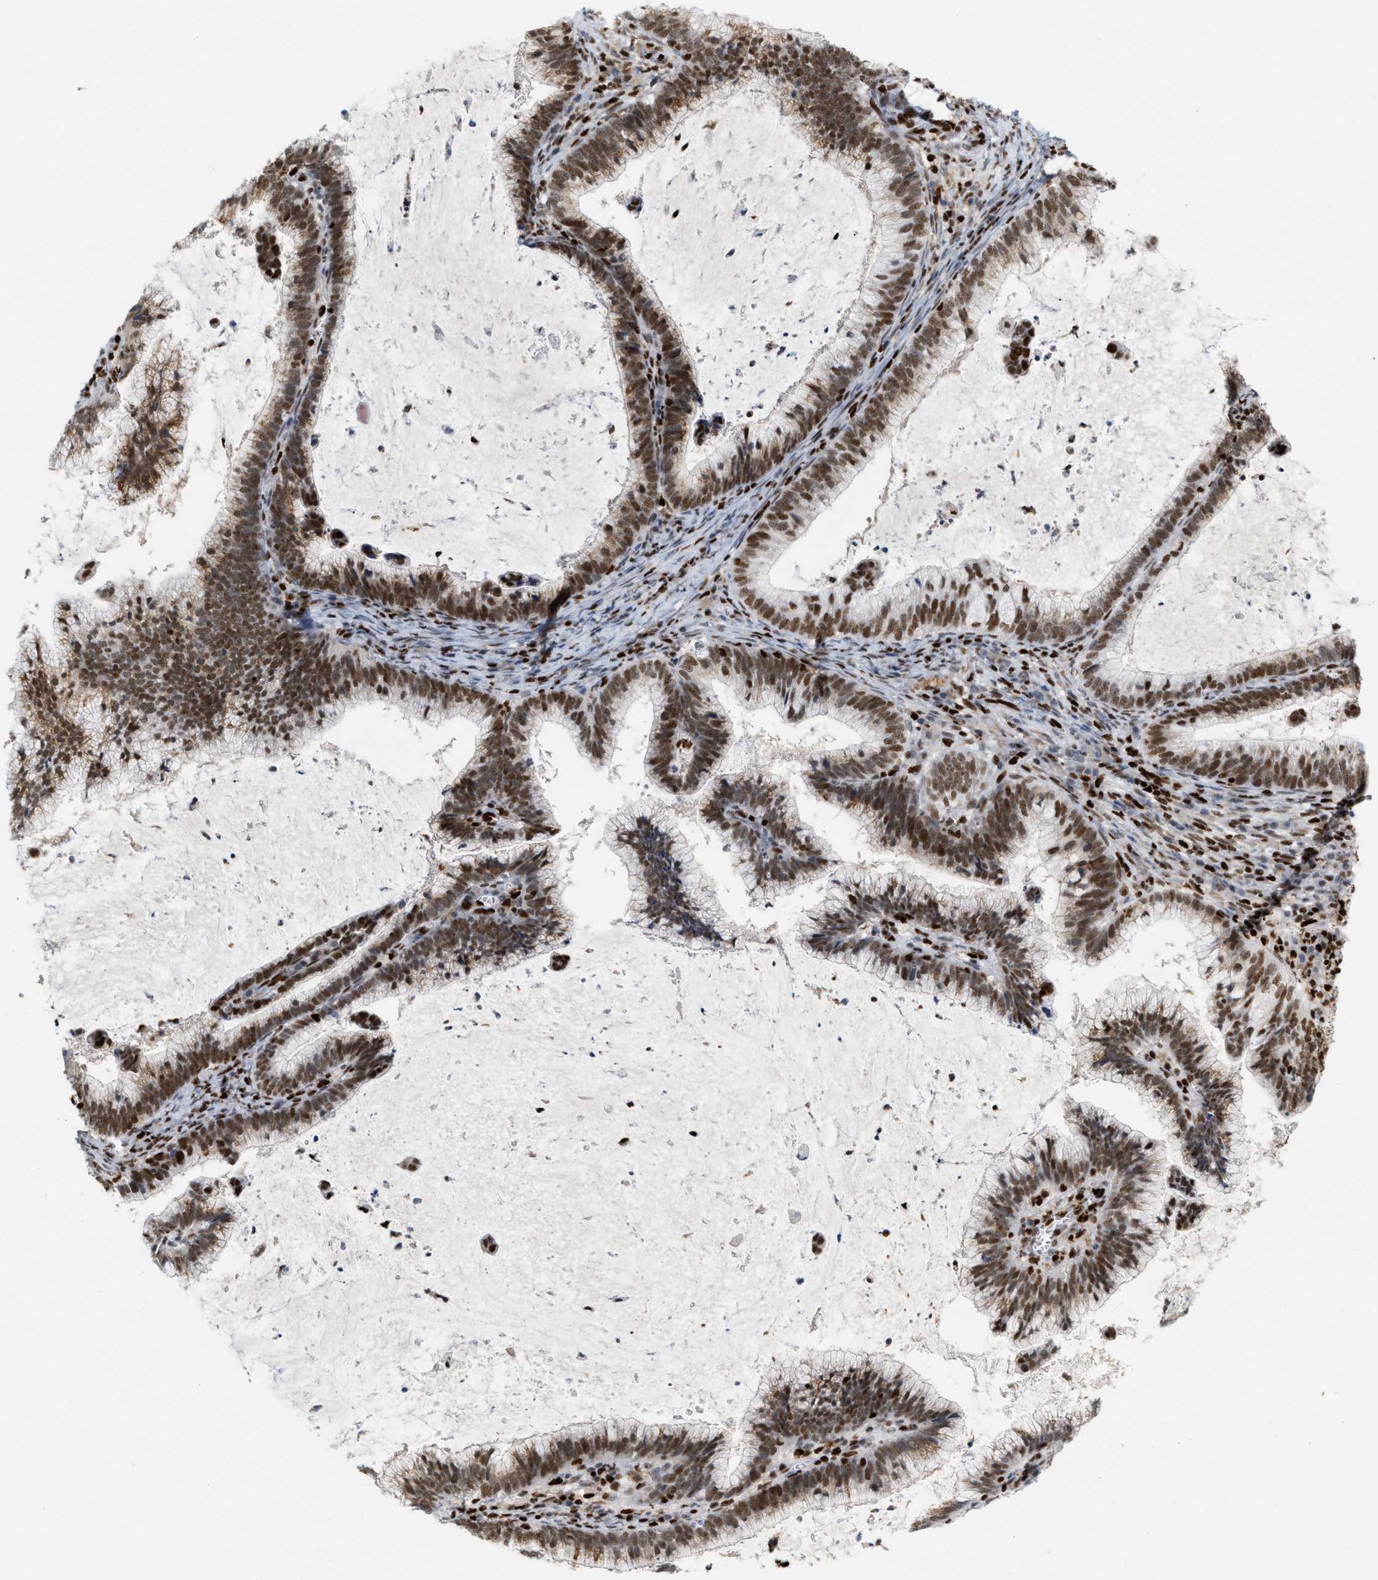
{"staining": {"intensity": "moderate", "quantity": ">75%", "location": "nuclear"}, "tissue": "cervical cancer", "cell_type": "Tumor cells", "image_type": "cancer", "snomed": [{"axis": "morphology", "description": "Adenocarcinoma, NOS"}, {"axis": "topography", "description": "Cervix"}], "caption": "Protein staining exhibits moderate nuclear staining in approximately >75% of tumor cells in adenocarcinoma (cervical). (DAB (3,3'-diaminobenzidine) IHC, brown staining for protein, blue staining for nuclei).", "gene": "RNASEK-C17orf49", "patient": {"sex": "female", "age": 36}}